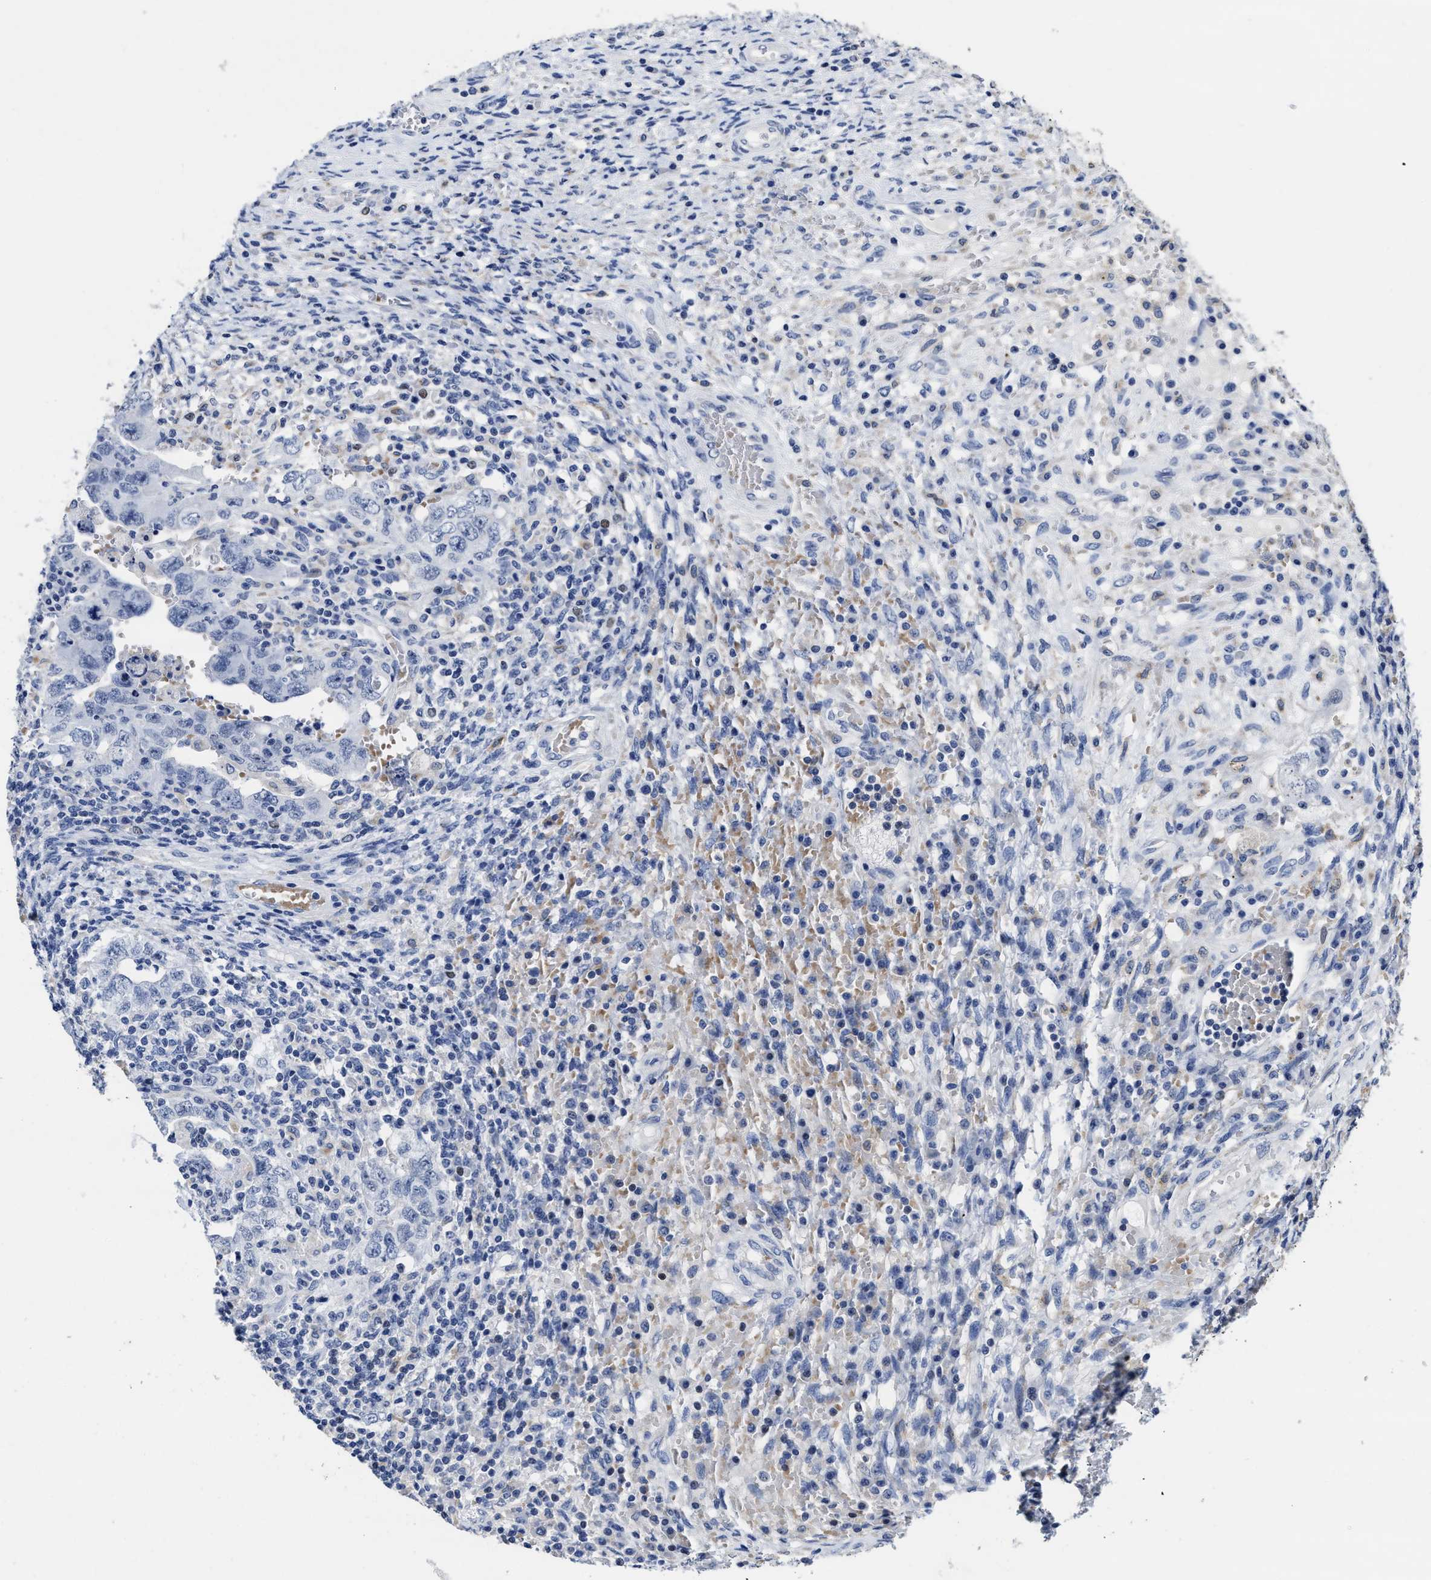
{"staining": {"intensity": "negative", "quantity": "none", "location": "none"}, "tissue": "testis cancer", "cell_type": "Tumor cells", "image_type": "cancer", "snomed": [{"axis": "morphology", "description": "Carcinoma, Embryonal, NOS"}, {"axis": "topography", "description": "Testis"}], "caption": "Tumor cells are negative for protein expression in human testis embryonal carcinoma.", "gene": "ZFAT", "patient": {"sex": "male", "age": 26}}